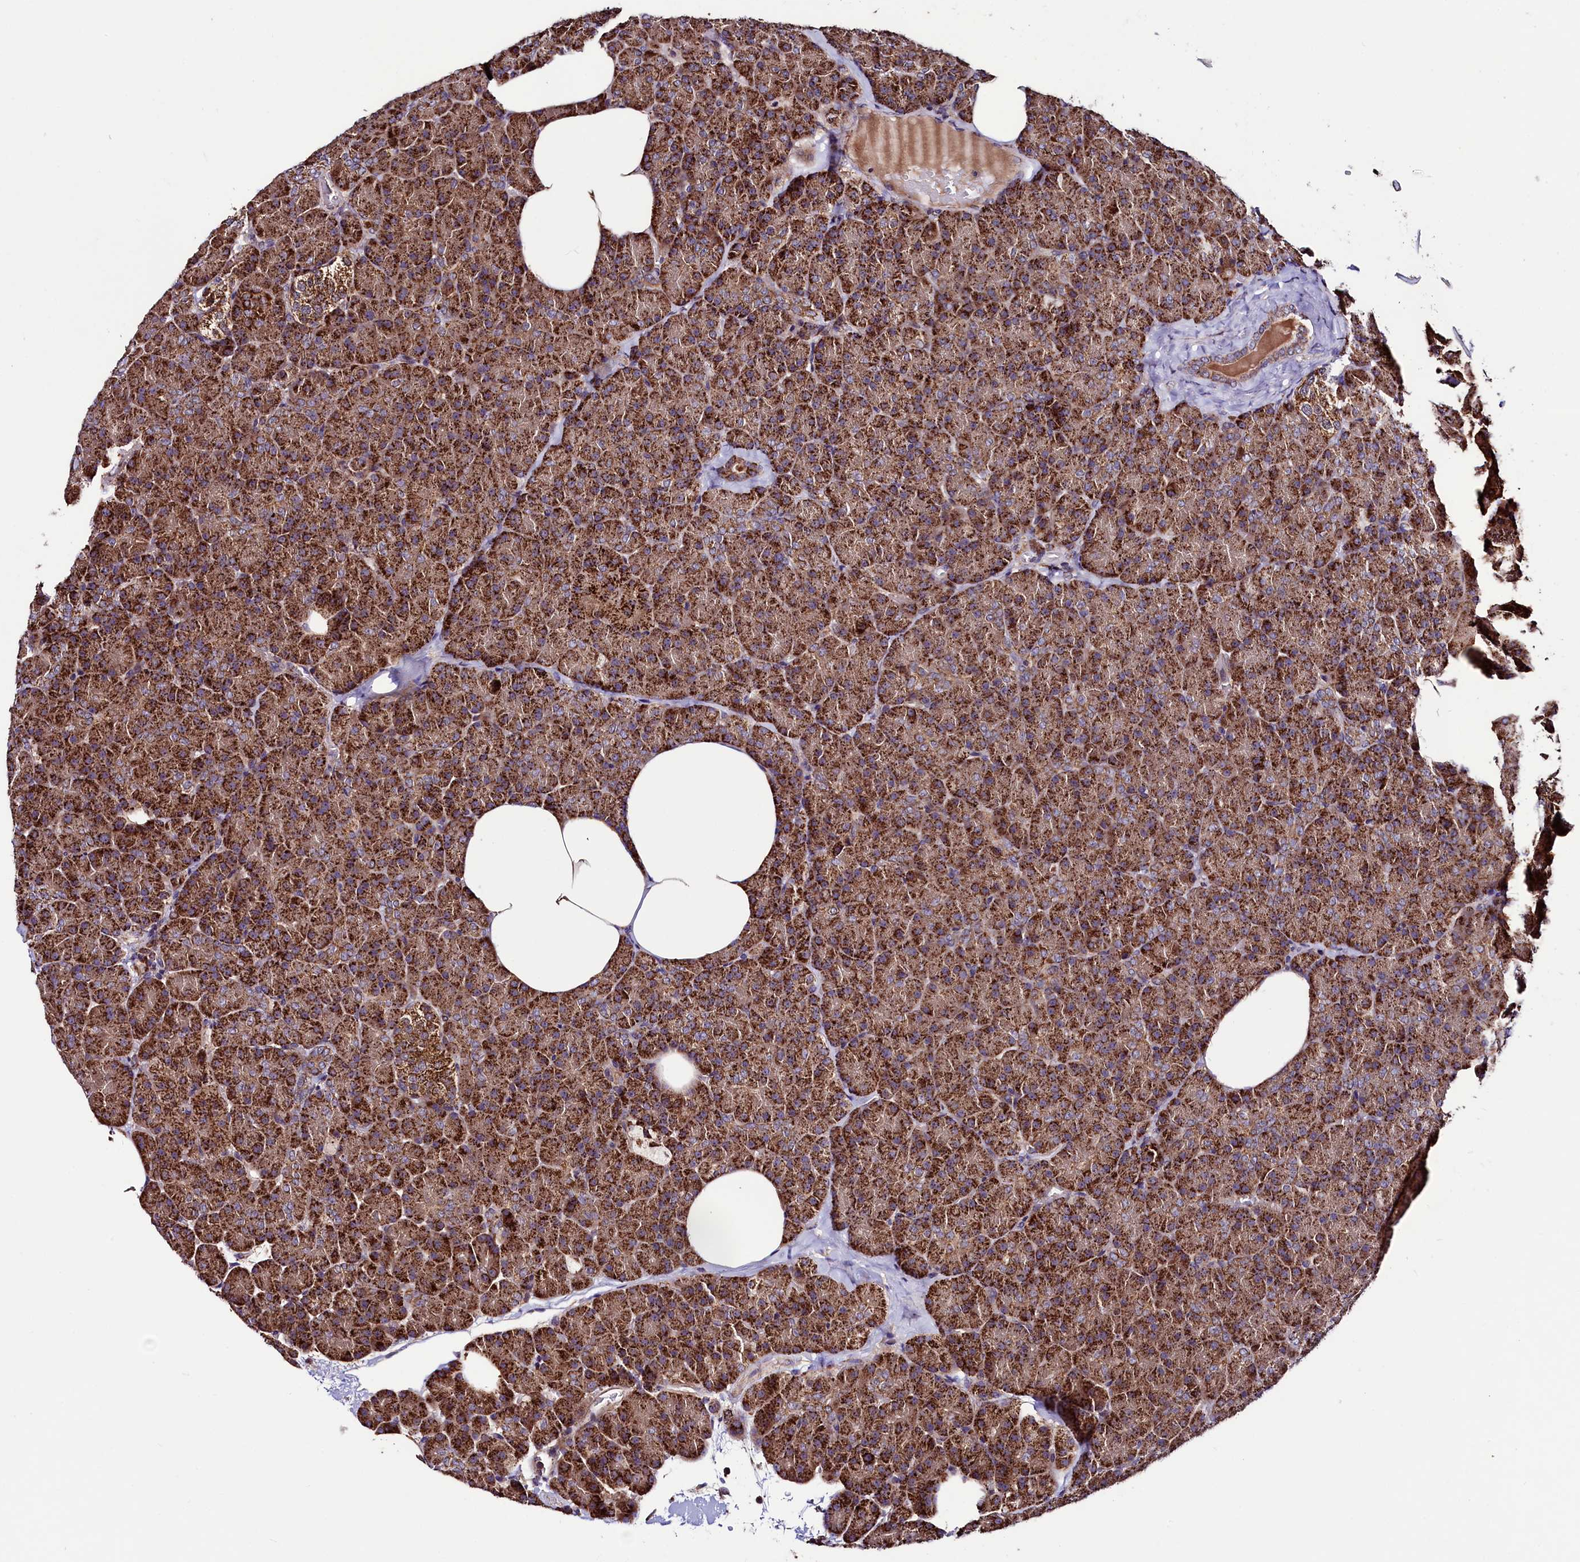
{"staining": {"intensity": "strong", "quantity": ">75%", "location": "cytoplasmic/membranous"}, "tissue": "pancreas", "cell_type": "Exocrine glandular cells", "image_type": "normal", "snomed": [{"axis": "morphology", "description": "Normal tissue, NOS"}, {"axis": "morphology", "description": "Carcinoid, malignant, NOS"}, {"axis": "topography", "description": "Pancreas"}], "caption": "Immunohistochemistry of normal pancreas shows high levels of strong cytoplasmic/membranous staining in approximately >75% of exocrine glandular cells.", "gene": "STARD5", "patient": {"sex": "female", "age": 35}}